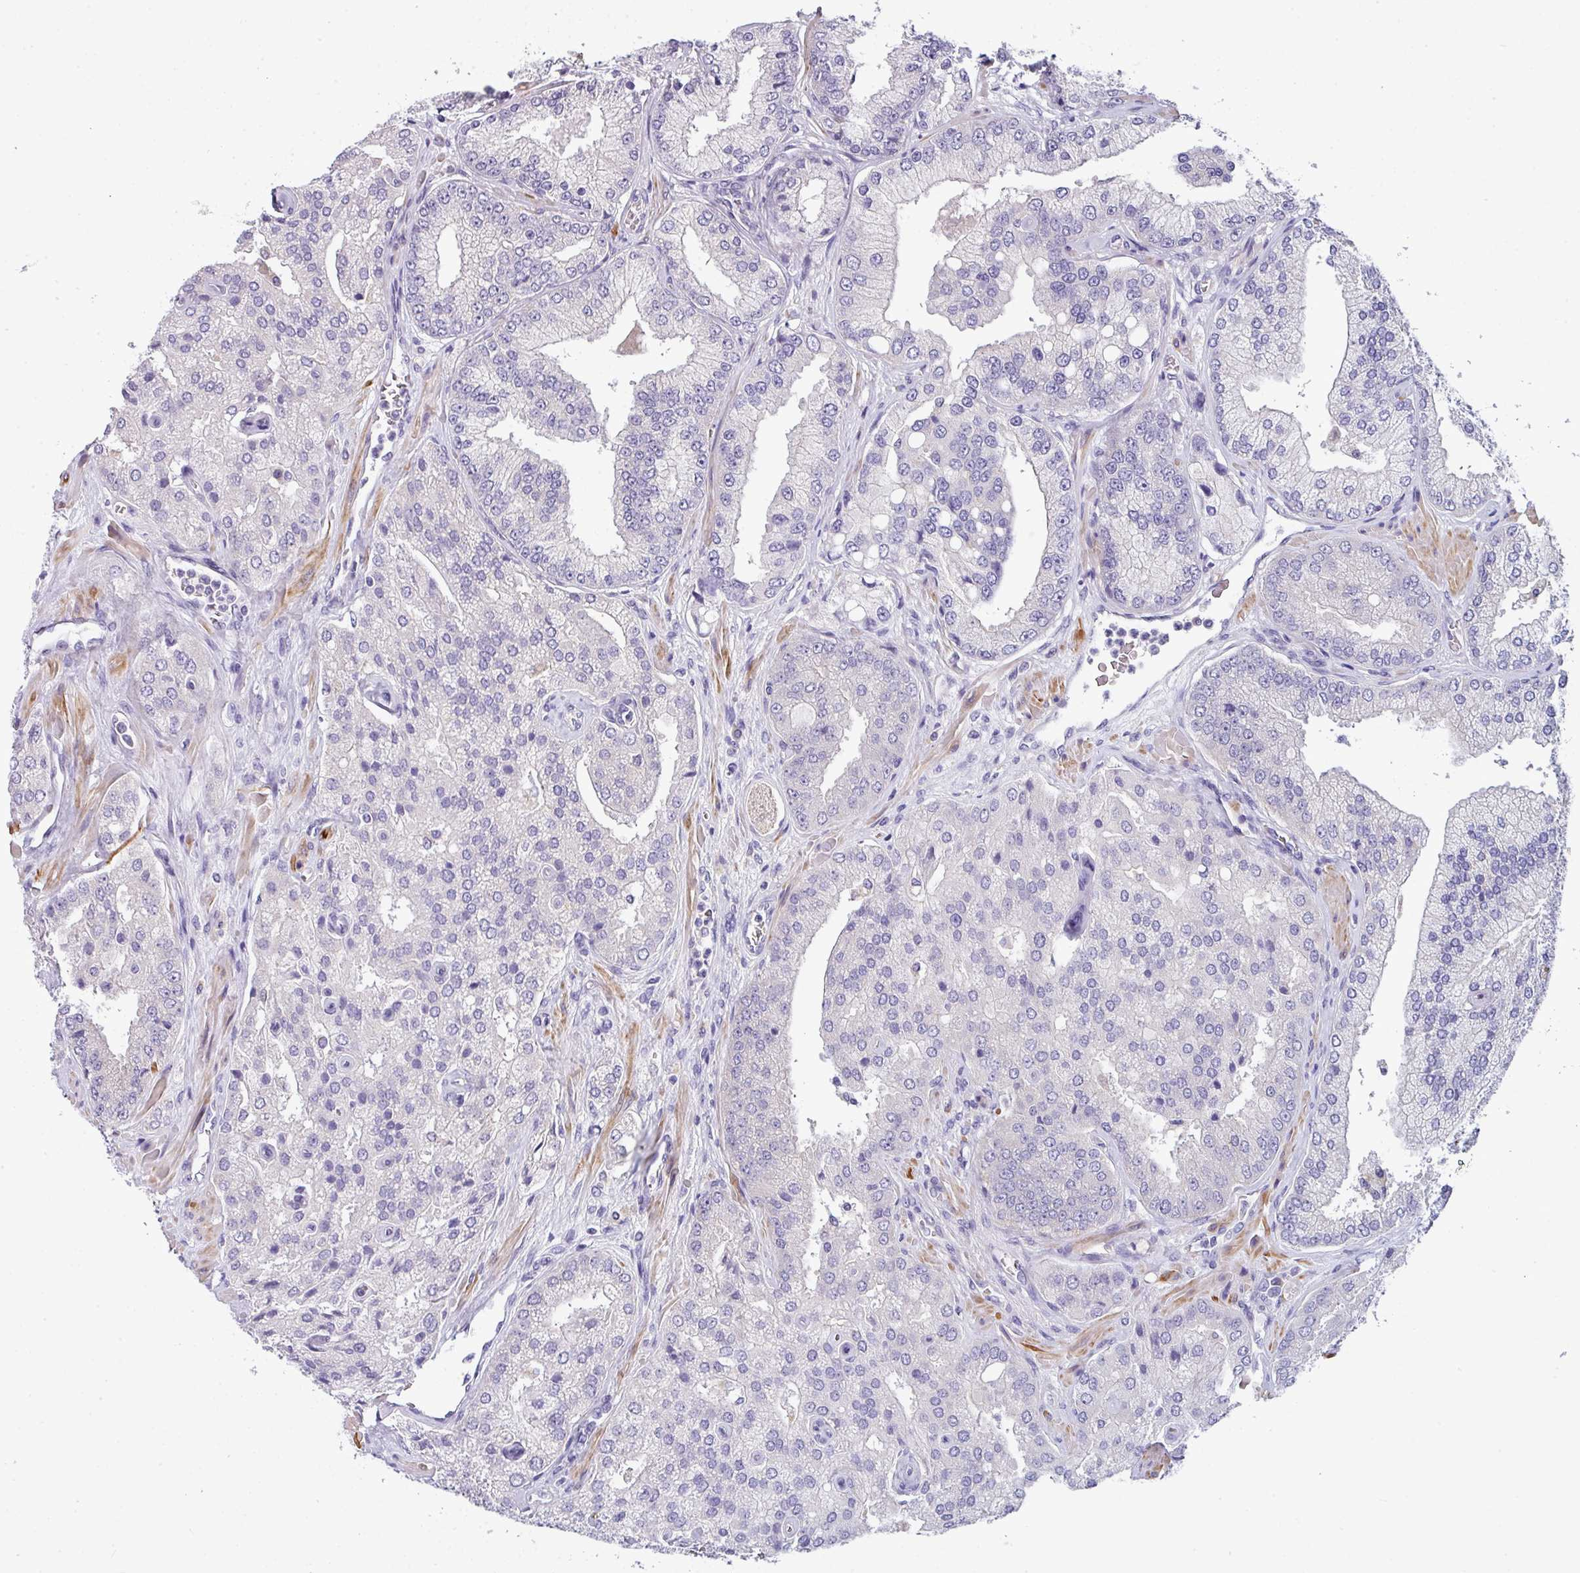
{"staining": {"intensity": "negative", "quantity": "none", "location": "none"}, "tissue": "prostate cancer", "cell_type": "Tumor cells", "image_type": "cancer", "snomed": [{"axis": "morphology", "description": "Adenocarcinoma, High grade"}, {"axis": "topography", "description": "Prostate"}], "caption": "A photomicrograph of human high-grade adenocarcinoma (prostate) is negative for staining in tumor cells.", "gene": "ABCC5", "patient": {"sex": "male", "age": 68}}